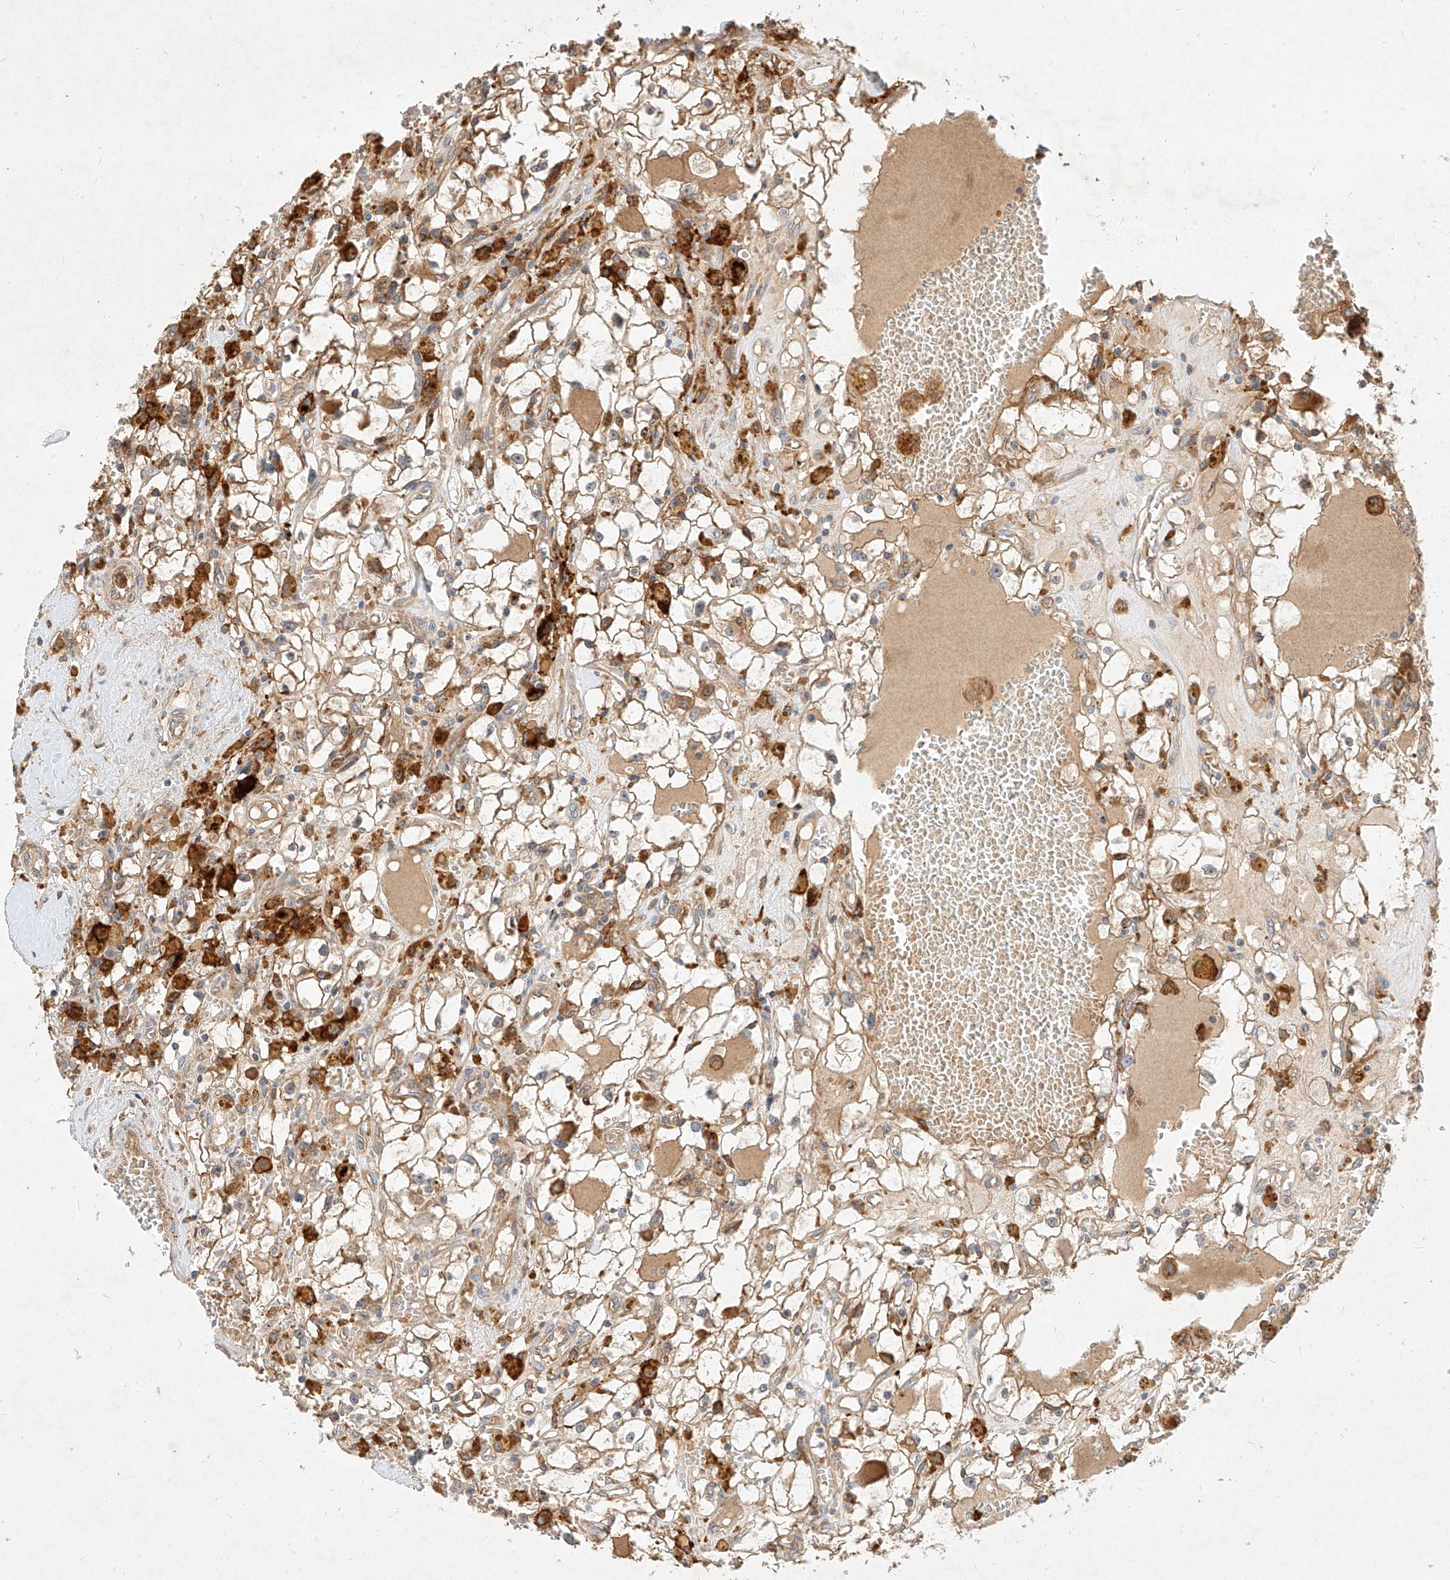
{"staining": {"intensity": "weak", "quantity": ">75%", "location": "cytoplasmic/membranous"}, "tissue": "renal cancer", "cell_type": "Tumor cells", "image_type": "cancer", "snomed": [{"axis": "morphology", "description": "Adenocarcinoma, NOS"}, {"axis": "topography", "description": "Kidney"}], "caption": "Renal cancer stained with a brown dye reveals weak cytoplasmic/membranous positive expression in about >75% of tumor cells.", "gene": "NFAM1", "patient": {"sex": "male", "age": 56}}